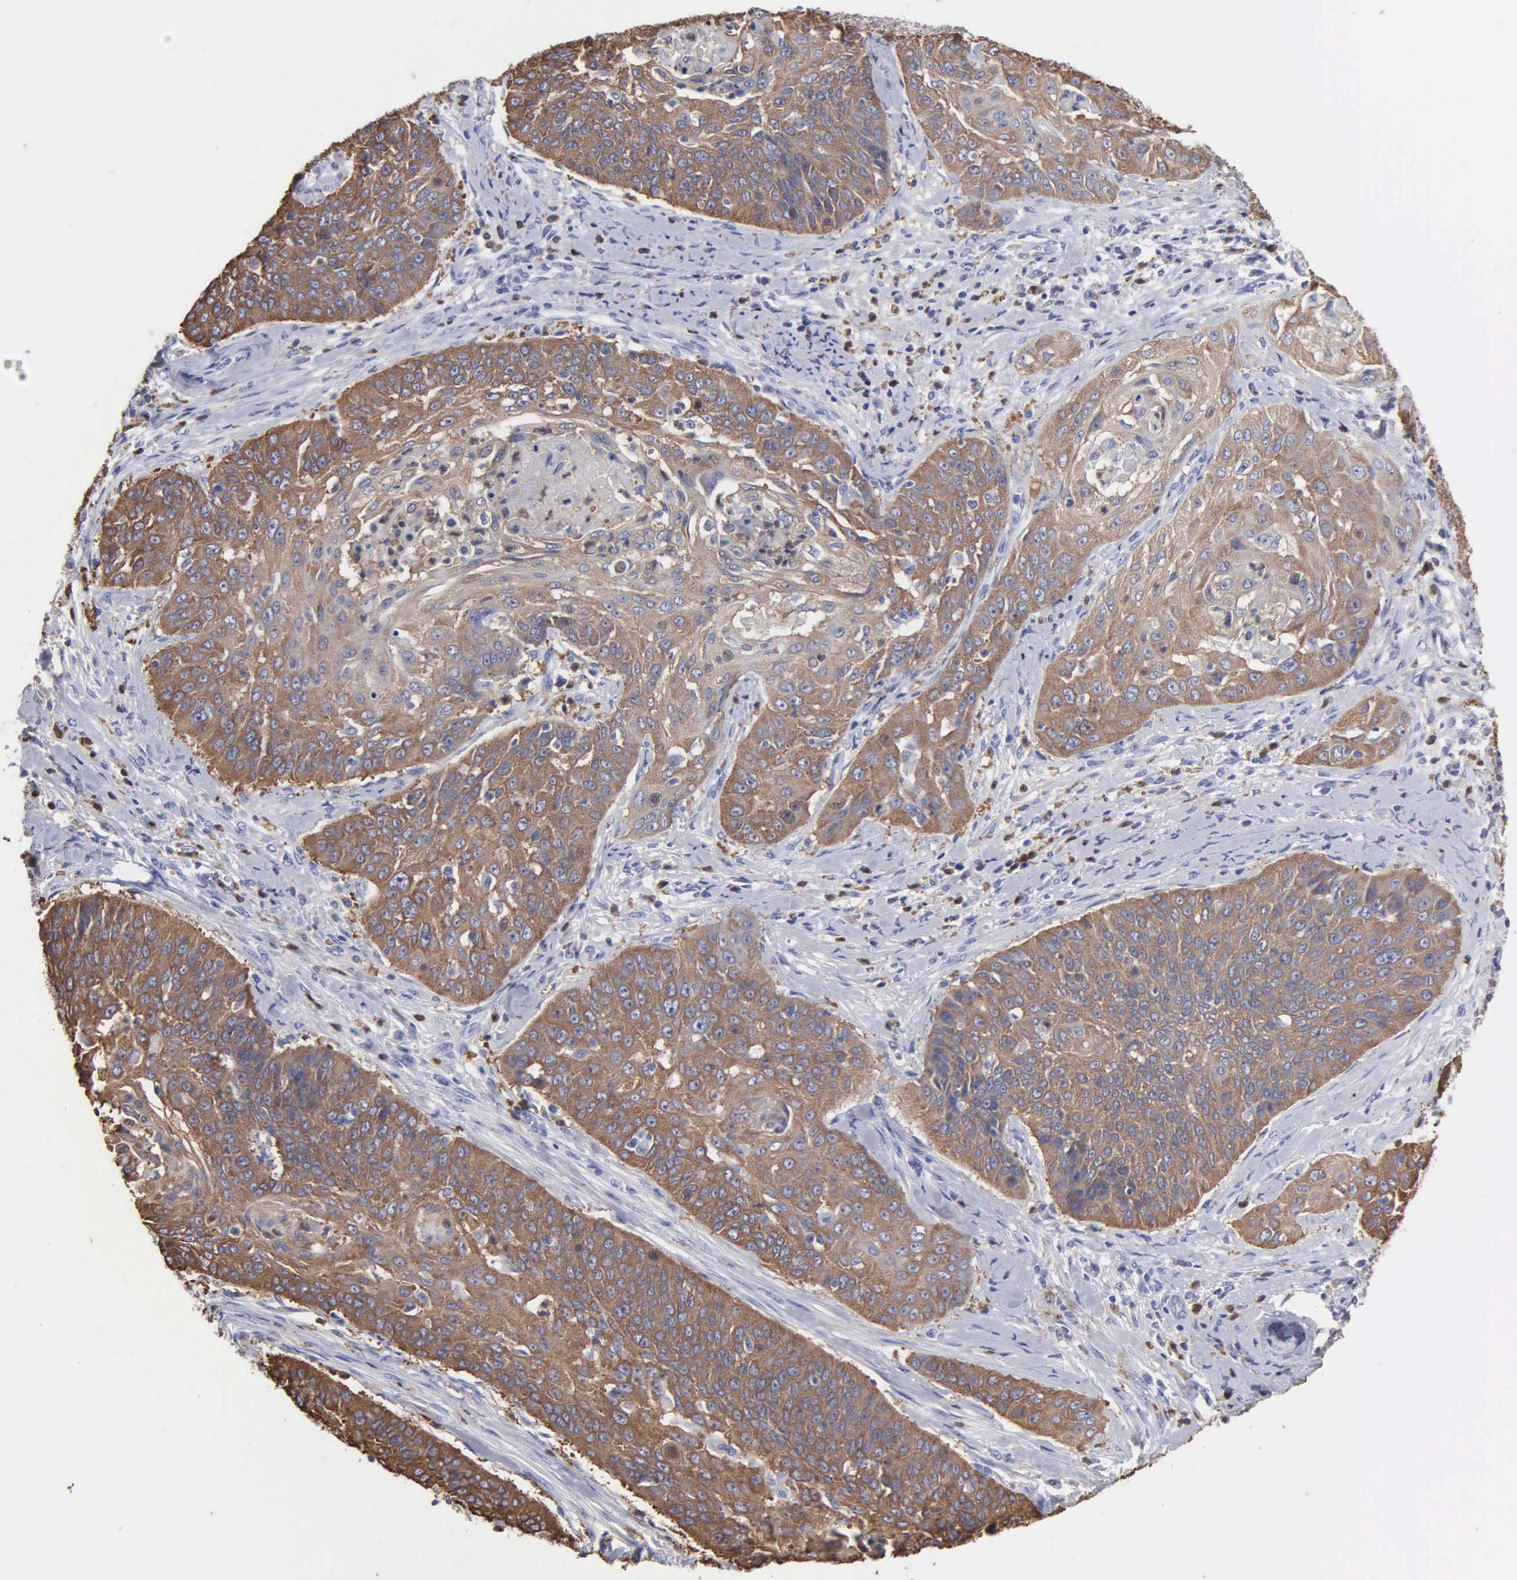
{"staining": {"intensity": "moderate", "quantity": ">75%", "location": "cytoplasmic/membranous"}, "tissue": "cervical cancer", "cell_type": "Tumor cells", "image_type": "cancer", "snomed": [{"axis": "morphology", "description": "Squamous cell carcinoma, NOS"}, {"axis": "topography", "description": "Cervix"}], "caption": "Immunohistochemistry micrograph of neoplastic tissue: human cervical squamous cell carcinoma stained using IHC shows medium levels of moderate protein expression localized specifically in the cytoplasmic/membranous of tumor cells, appearing as a cytoplasmic/membranous brown color.", "gene": "G6PD", "patient": {"sex": "female", "age": 64}}